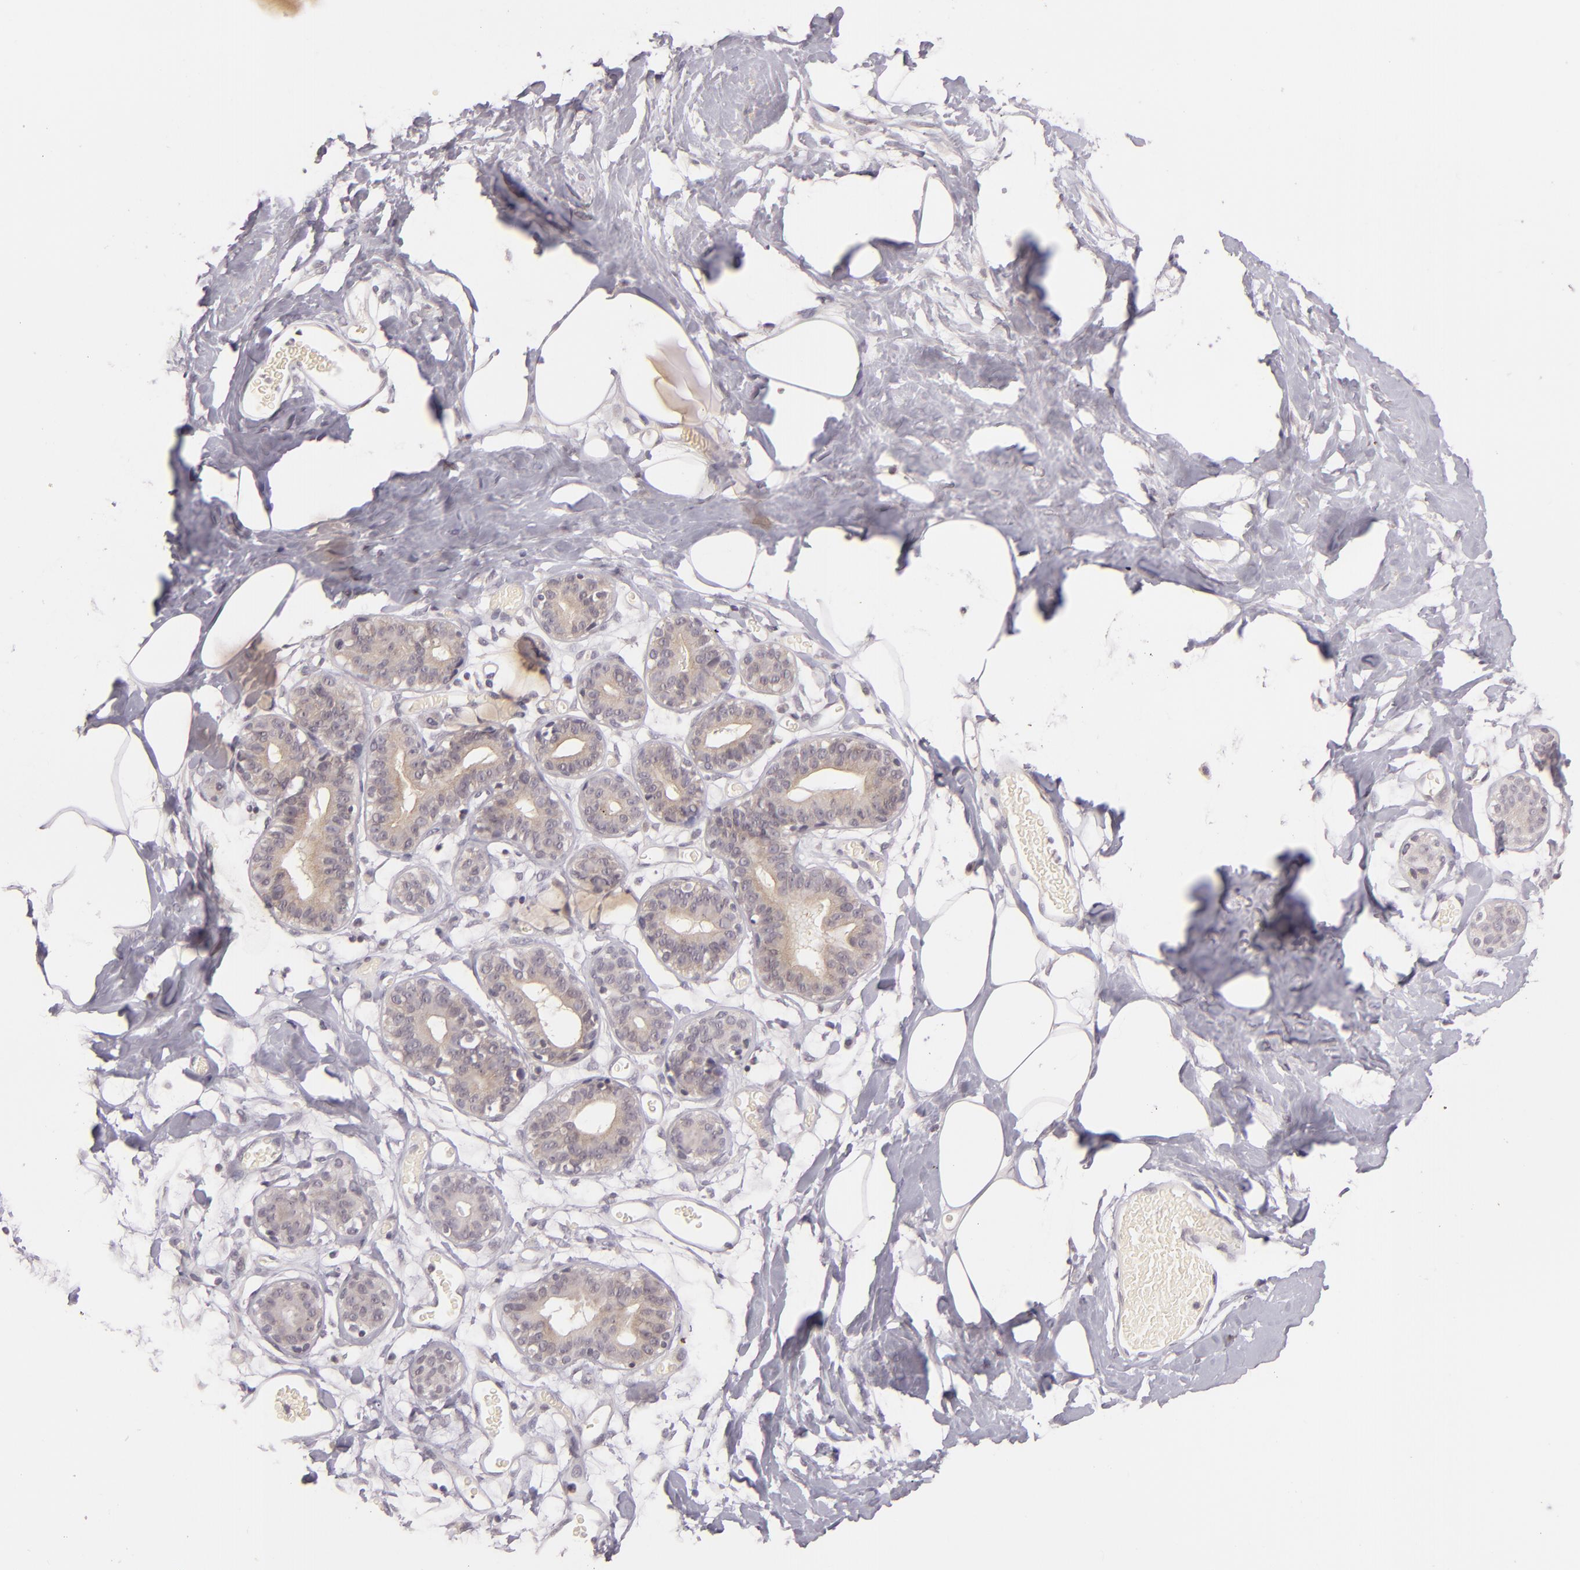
{"staining": {"intensity": "negative", "quantity": "none", "location": "none"}, "tissue": "breast", "cell_type": "Adipocytes", "image_type": "normal", "snomed": [{"axis": "morphology", "description": "Normal tissue, NOS"}, {"axis": "topography", "description": "Breast"}], "caption": "IHC of normal human breast shows no expression in adipocytes.", "gene": "CASP8", "patient": {"sex": "female", "age": 23}}